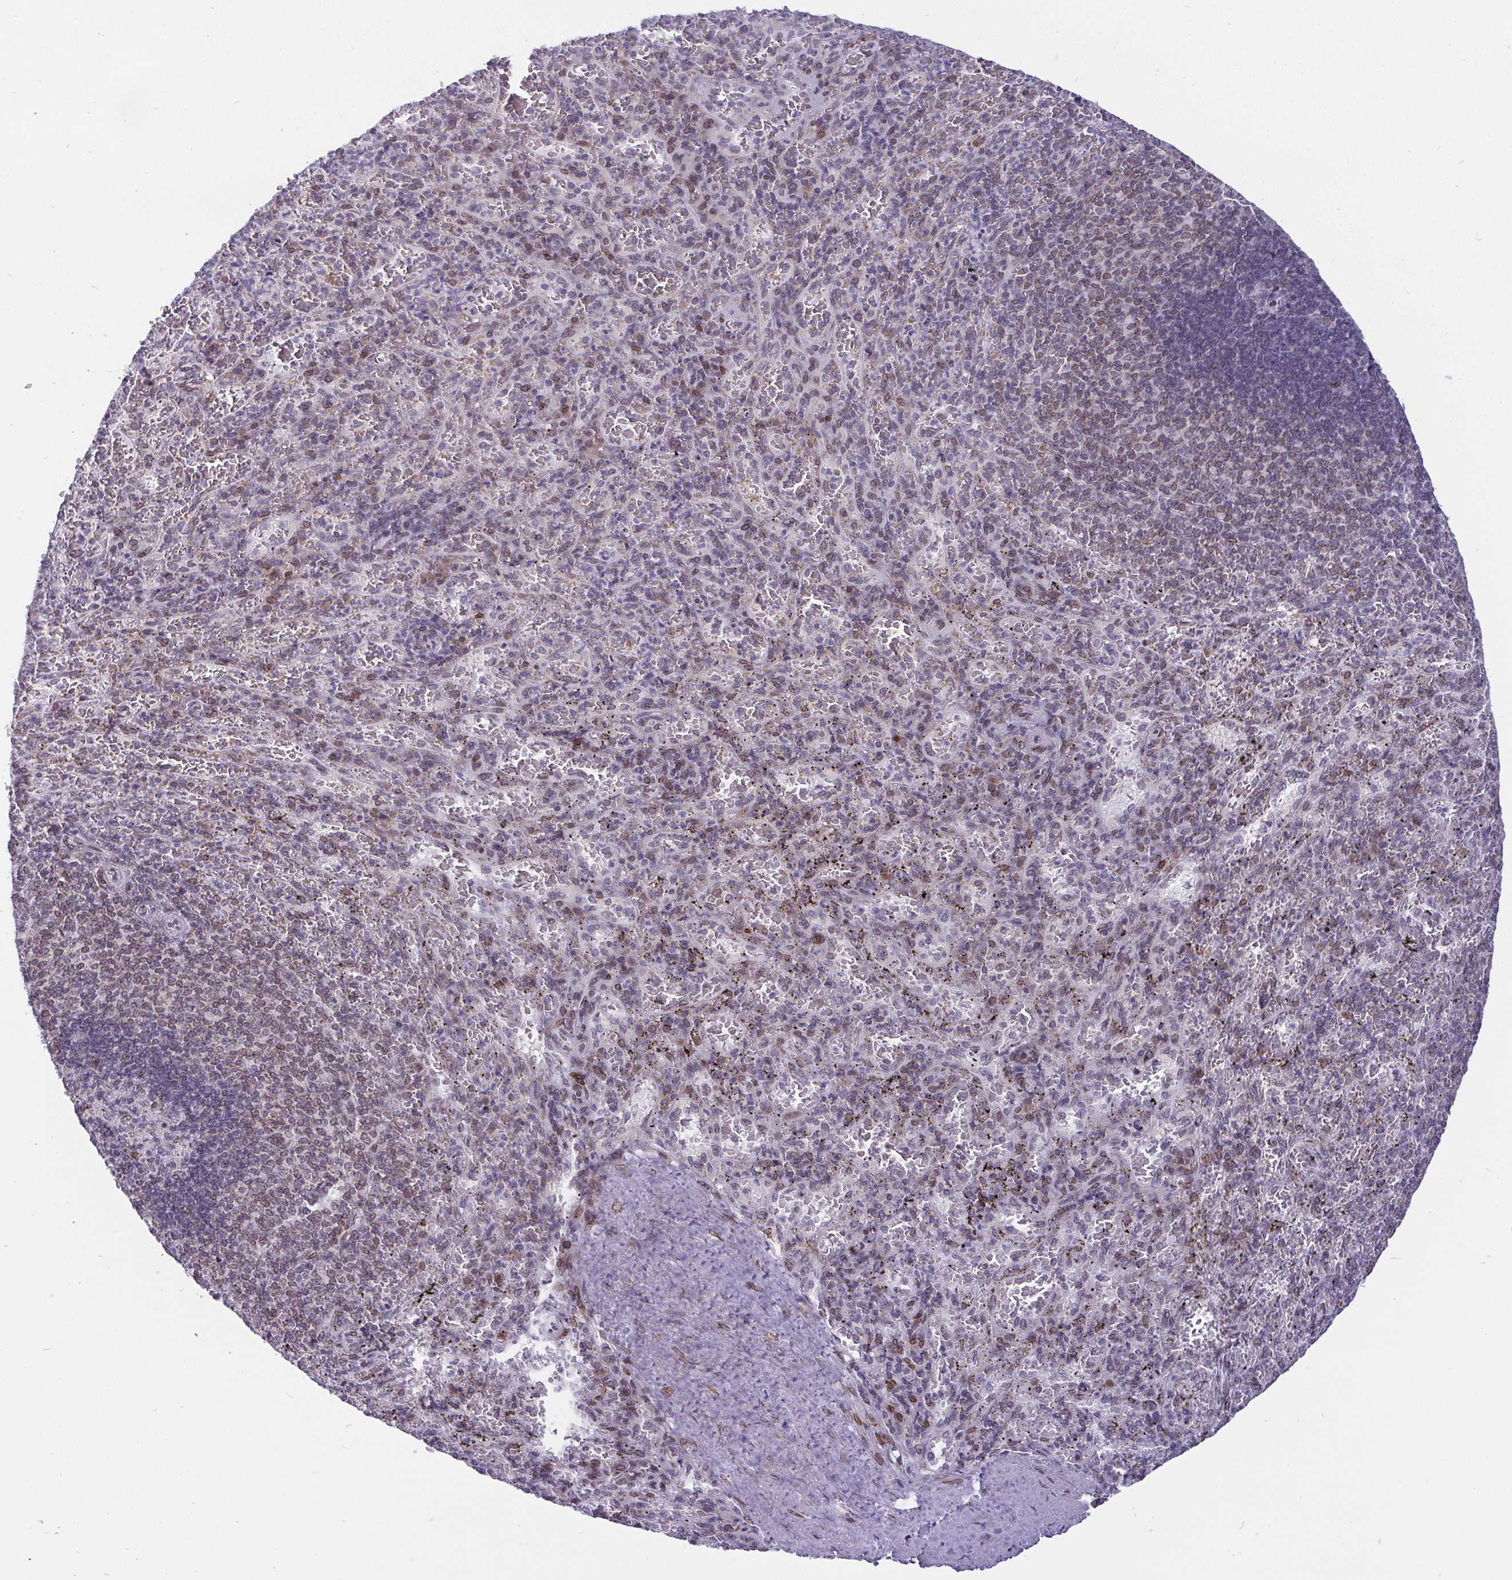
{"staining": {"intensity": "moderate", "quantity": "<25%", "location": "cytoplasmic/membranous,nuclear"}, "tissue": "spleen", "cell_type": "Cells in red pulp", "image_type": "normal", "snomed": [{"axis": "morphology", "description": "Normal tissue, NOS"}, {"axis": "topography", "description": "Spleen"}], "caption": "Immunohistochemistry staining of unremarkable spleen, which shows low levels of moderate cytoplasmic/membranous,nuclear expression in approximately <25% of cells in red pulp indicating moderate cytoplasmic/membranous,nuclear protein positivity. The staining was performed using DAB (brown) for protein detection and nuclei were counterstained in hematoxylin (blue).", "gene": "EMD", "patient": {"sex": "male", "age": 57}}